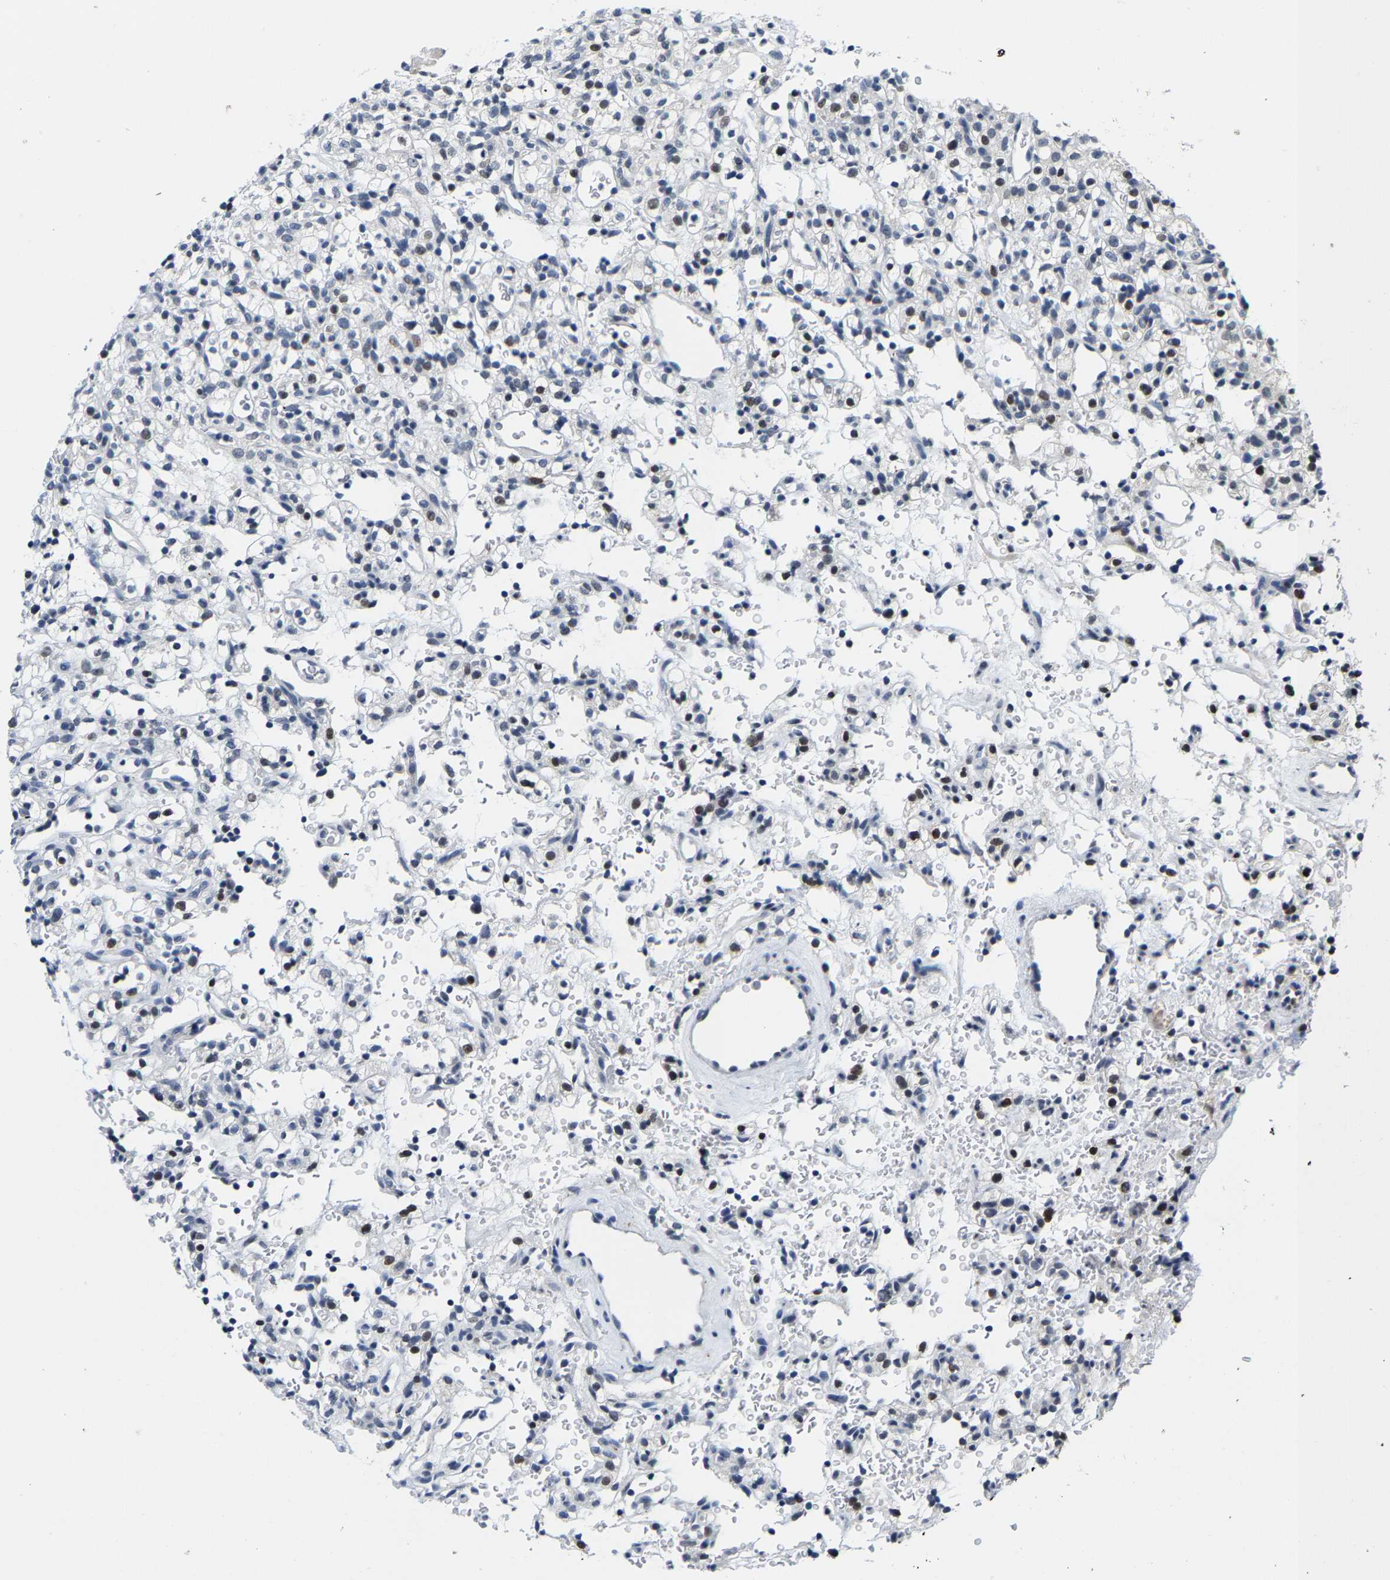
{"staining": {"intensity": "negative", "quantity": "none", "location": "none"}, "tissue": "renal cancer", "cell_type": "Tumor cells", "image_type": "cancer", "snomed": [{"axis": "morphology", "description": "Normal tissue, NOS"}, {"axis": "morphology", "description": "Adenocarcinoma, NOS"}, {"axis": "topography", "description": "Kidney"}], "caption": "Renal cancer (adenocarcinoma) was stained to show a protein in brown. There is no significant expression in tumor cells.", "gene": "SETD1B", "patient": {"sex": "female", "age": 72}}